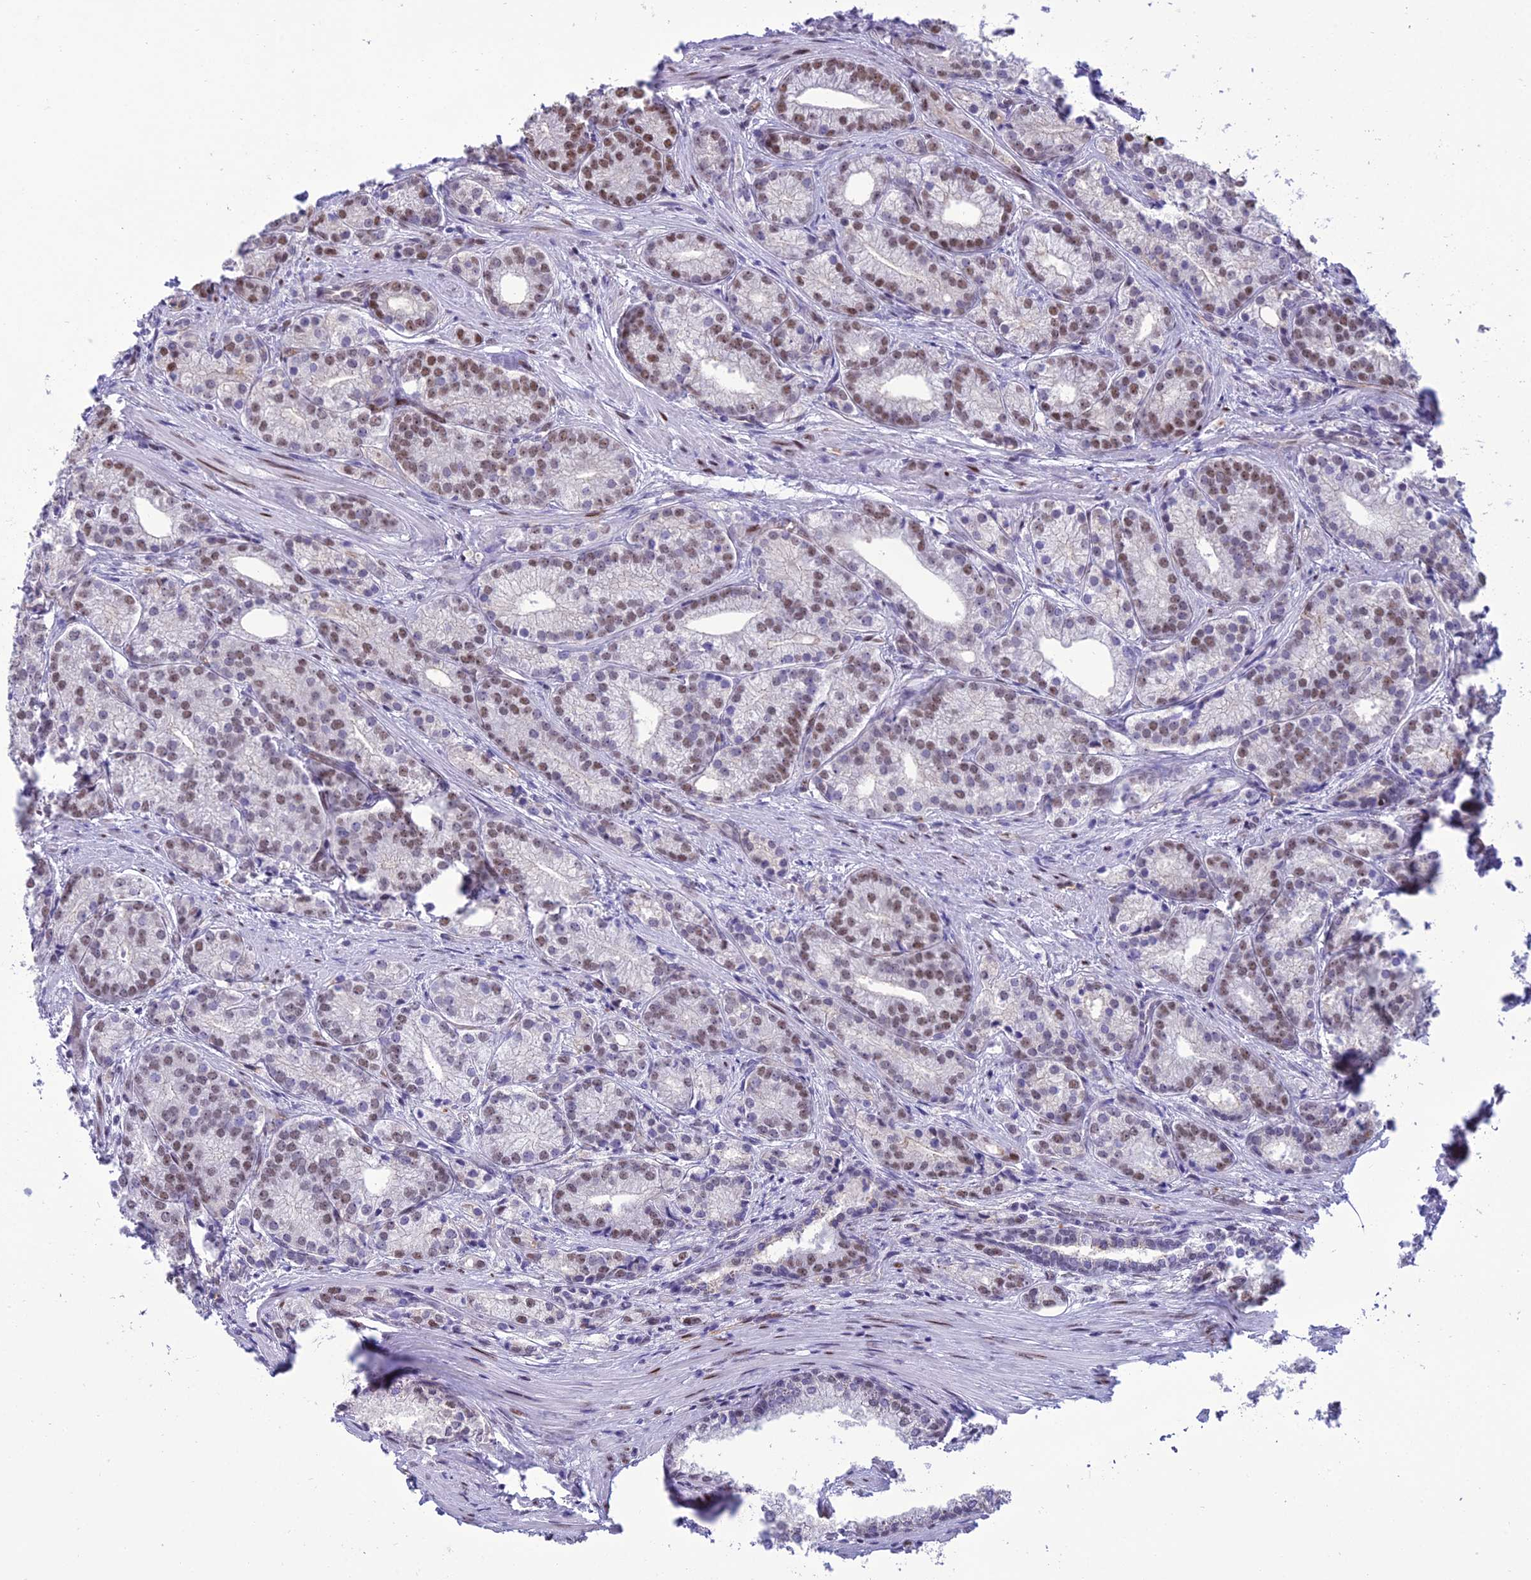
{"staining": {"intensity": "moderate", "quantity": "<25%", "location": "nuclear"}, "tissue": "prostate cancer", "cell_type": "Tumor cells", "image_type": "cancer", "snomed": [{"axis": "morphology", "description": "Adenocarcinoma, Low grade"}, {"axis": "topography", "description": "Prostate"}], "caption": "An image of low-grade adenocarcinoma (prostate) stained for a protein displays moderate nuclear brown staining in tumor cells.", "gene": "RANBP3", "patient": {"sex": "male", "age": 71}}